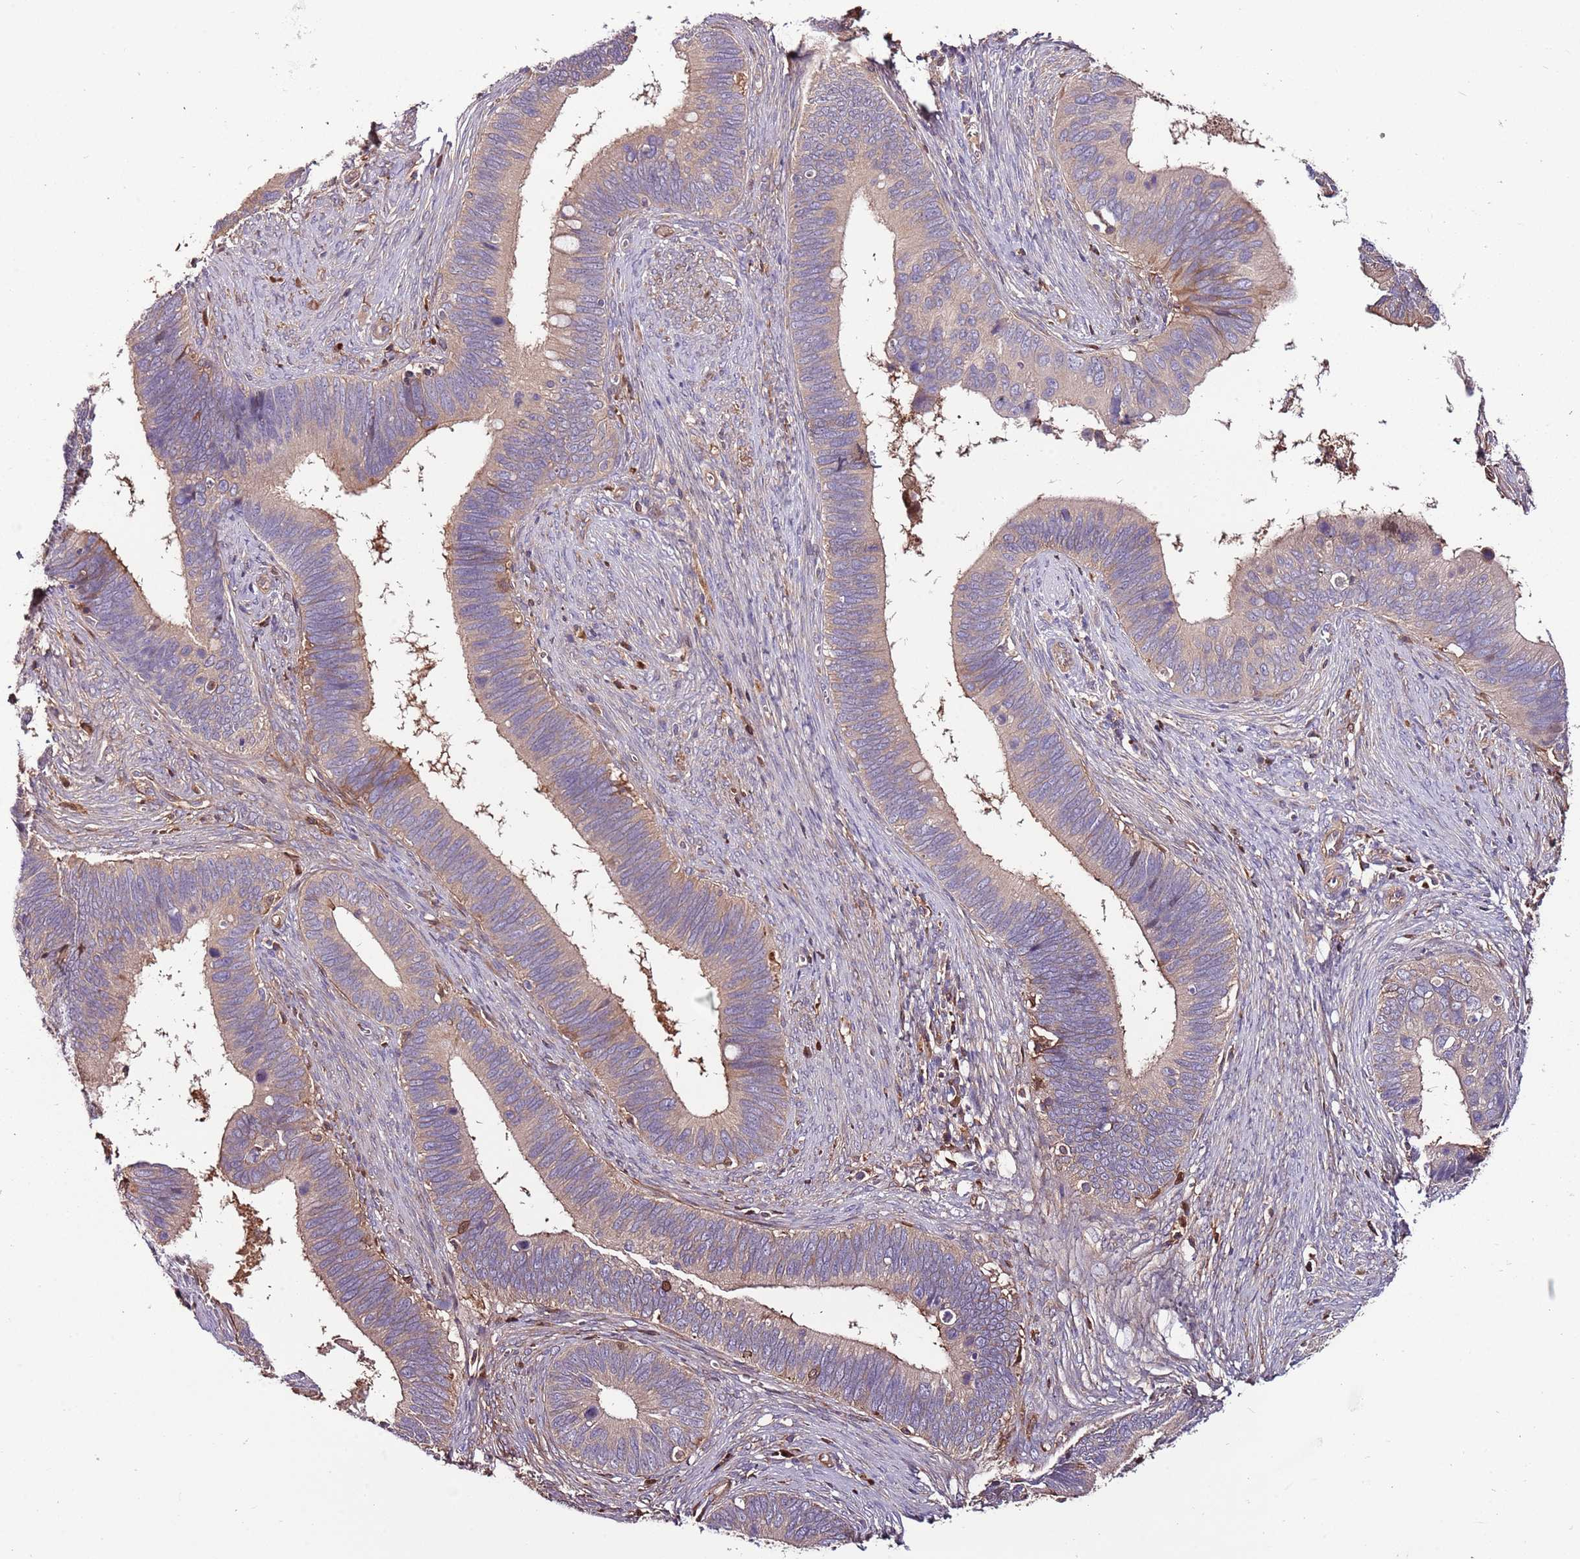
{"staining": {"intensity": "weak", "quantity": "<25%", "location": "cytoplasmic/membranous"}, "tissue": "cervical cancer", "cell_type": "Tumor cells", "image_type": "cancer", "snomed": [{"axis": "morphology", "description": "Adenocarcinoma, NOS"}, {"axis": "topography", "description": "Cervix"}], "caption": "High magnification brightfield microscopy of cervical cancer (adenocarcinoma) stained with DAB (brown) and counterstained with hematoxylin (blue): tumor cells show no significant positivity.", "gene": "DENR", "patient": {"sex": "female", "age": 42}}